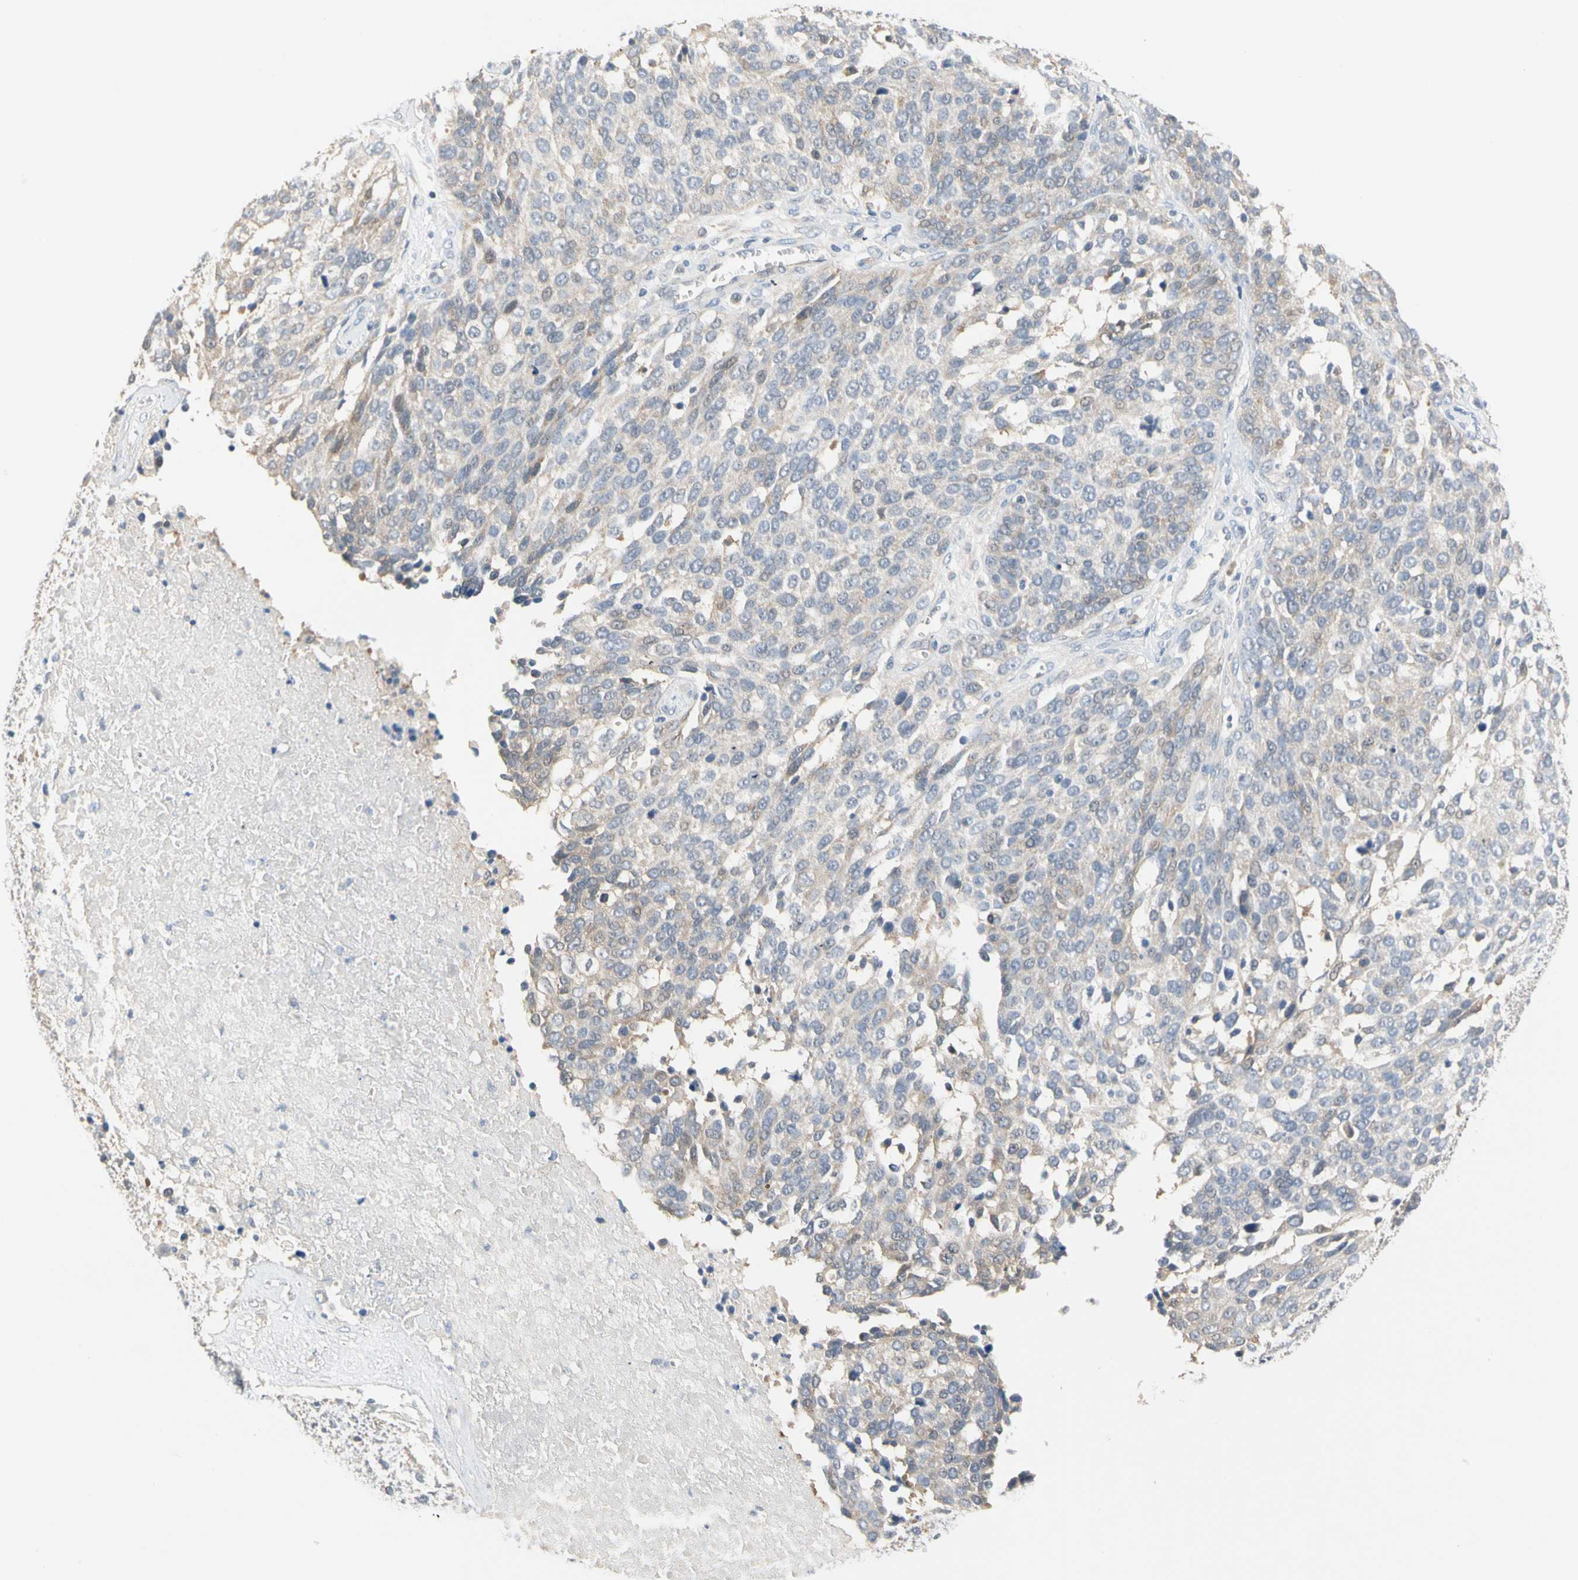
{"staining": {"intensity": "weak", "quantity": "25%-75%", "location": "cytoplasmic/membranous"}, "tissue": "ovarian cancer", "cell_type": "Tumor cells", "image_type": "cancer", "snomed": [{"axis": "morphology", "description": "Cystadenocarcinoma, serous, NOS"}, {"axis": "topography", "description": "Ovary"}], "caption": "Serous cystadenocarcinoma (ovarian) stained with IHC shows weak cytoplasmic/membranous positivity in approximately 25%-75% of tumor cells.", "gene": "MPI", "patient": {"sex": "female", "age": 44}}